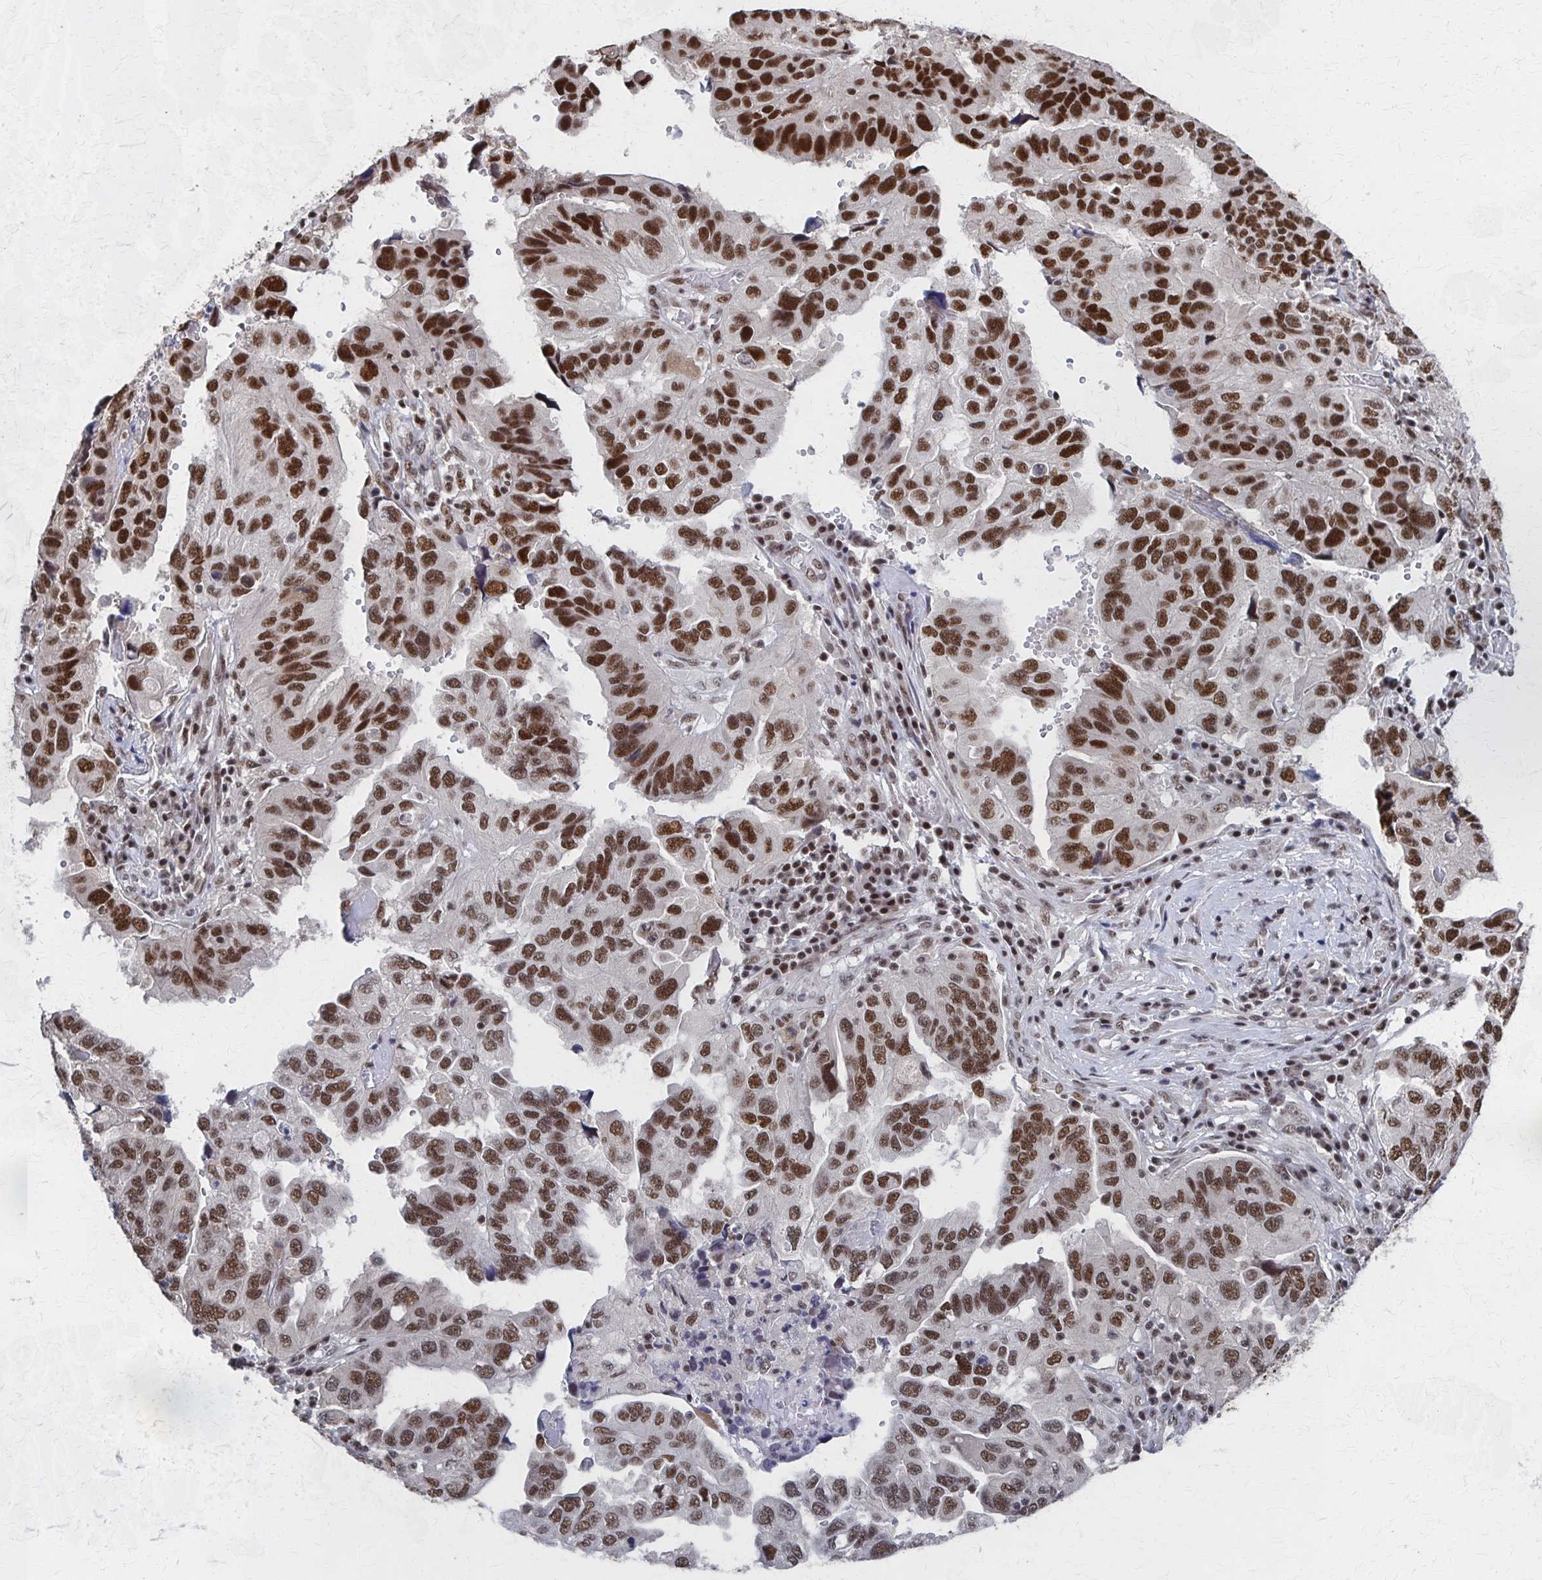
{"staining": {"intensity": "strong", "quantity": ">75%", "location": "nuclear"}, "tissue": "ovarian cancer", "cell_type": "Tumor cells", "image_type": "cancer", "snomed": [{"axis": "morphology", "description": "Cystadenocarcinoma, serous, NOS"}, {"axis": "topography", "description": "Ovary"}], "caption": "Tumor cells show high levels of strong nuclear staining in approximately >75% of cells in serous cystadenocarcinoma (ovarian).", "gene": "GTF2B", "patient": {"sex": "female", "age": 79}}